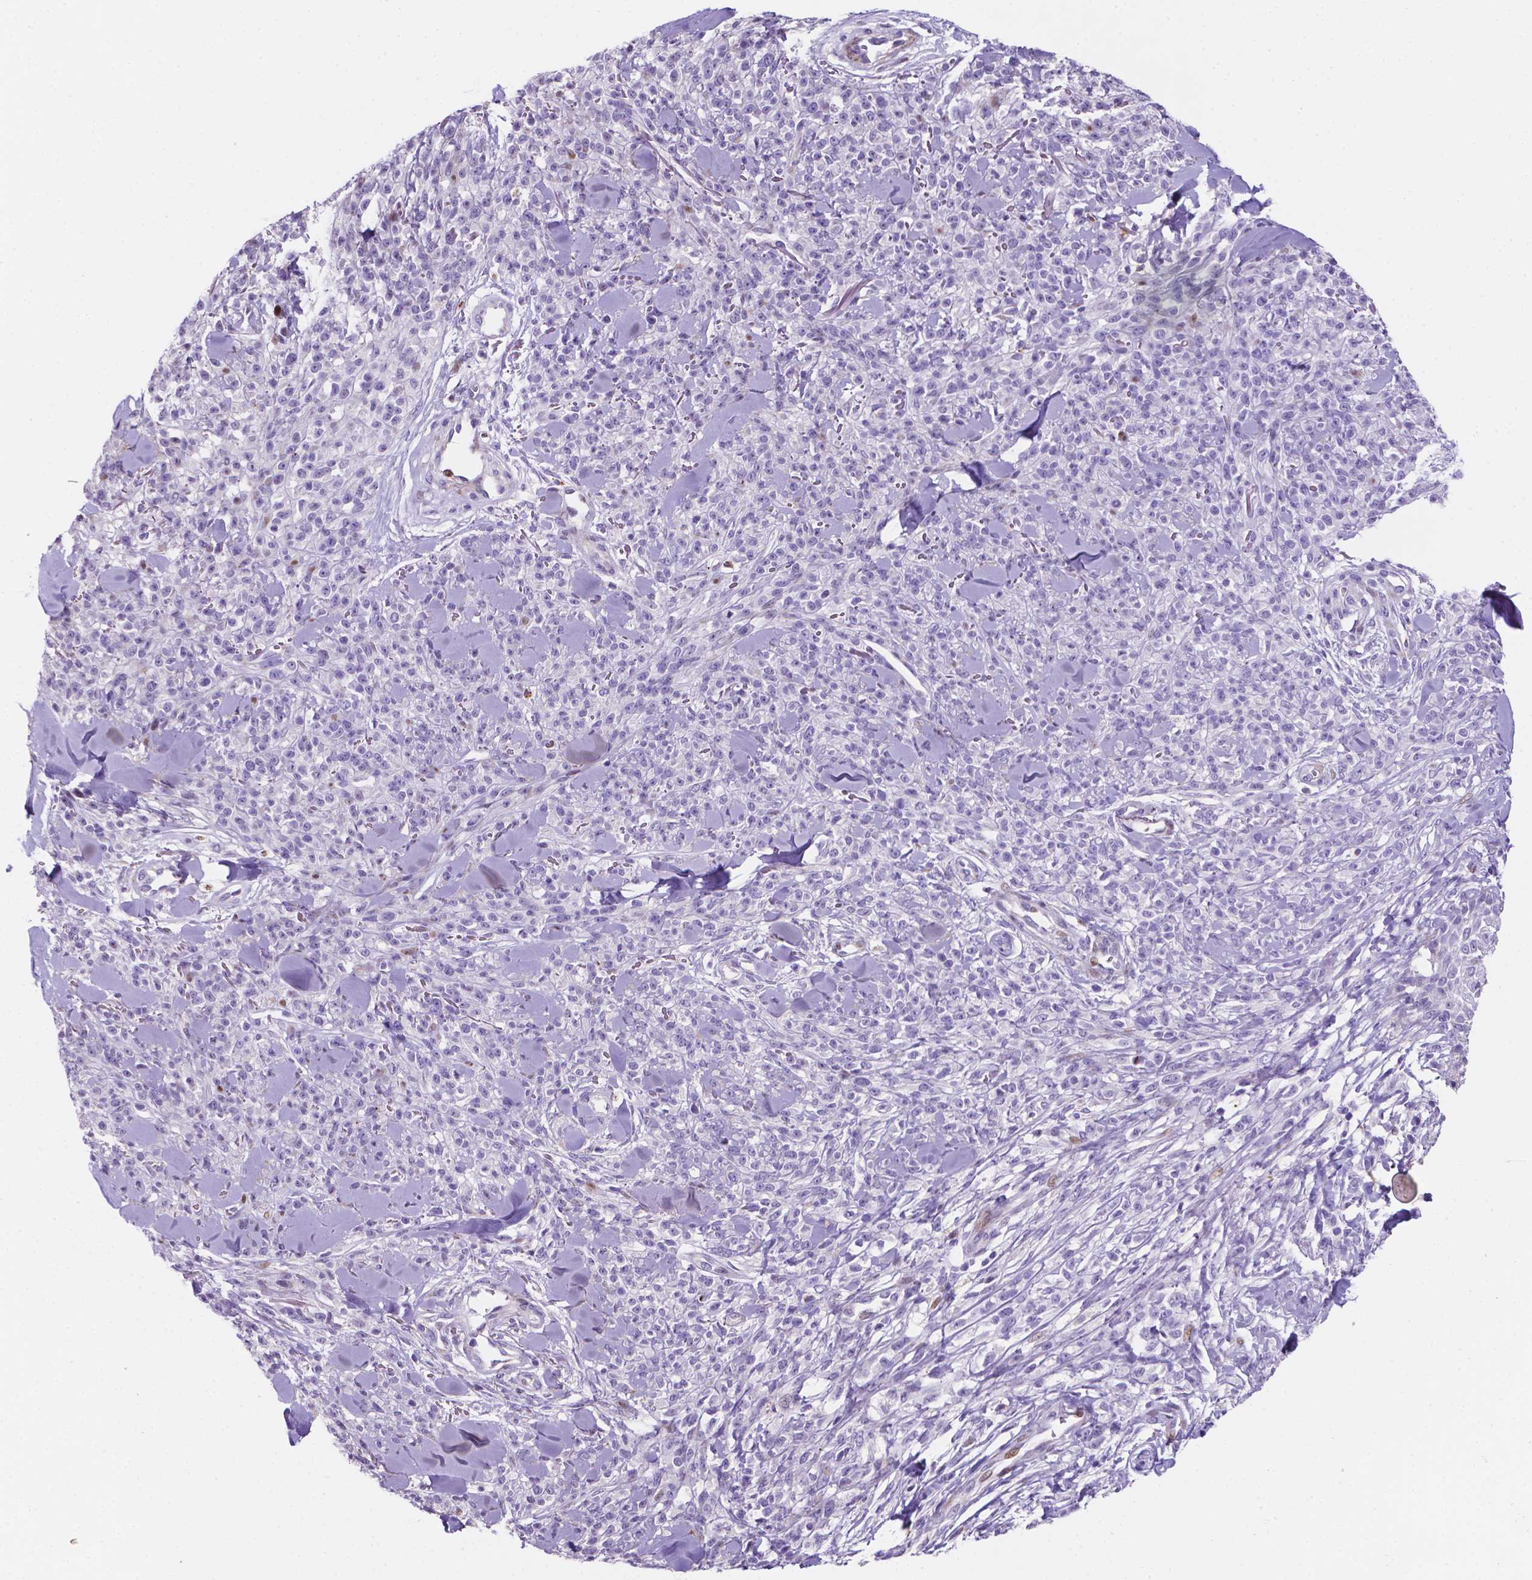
{"staining": {"intensity": "negative", "quantity": "none", "location": "none"}, "tissue": "melanoma", "cell_type": "Tumor cells", "image_type": "cancer", "snomed": [{"axis": "morphology", "description": "Malignant melanoma, NOS"}, {"axis": "topography", "description": "Skin"}, {"axis": "topography", "description": "Skin of trunk"}], "caption": "This is a micrograph of immunohistochemistry (IHC) staining of melanoma, which shows no staining in tumor cells.", "gene": "TM4SF20", "patient": {"sex": "male", "age": 74}}